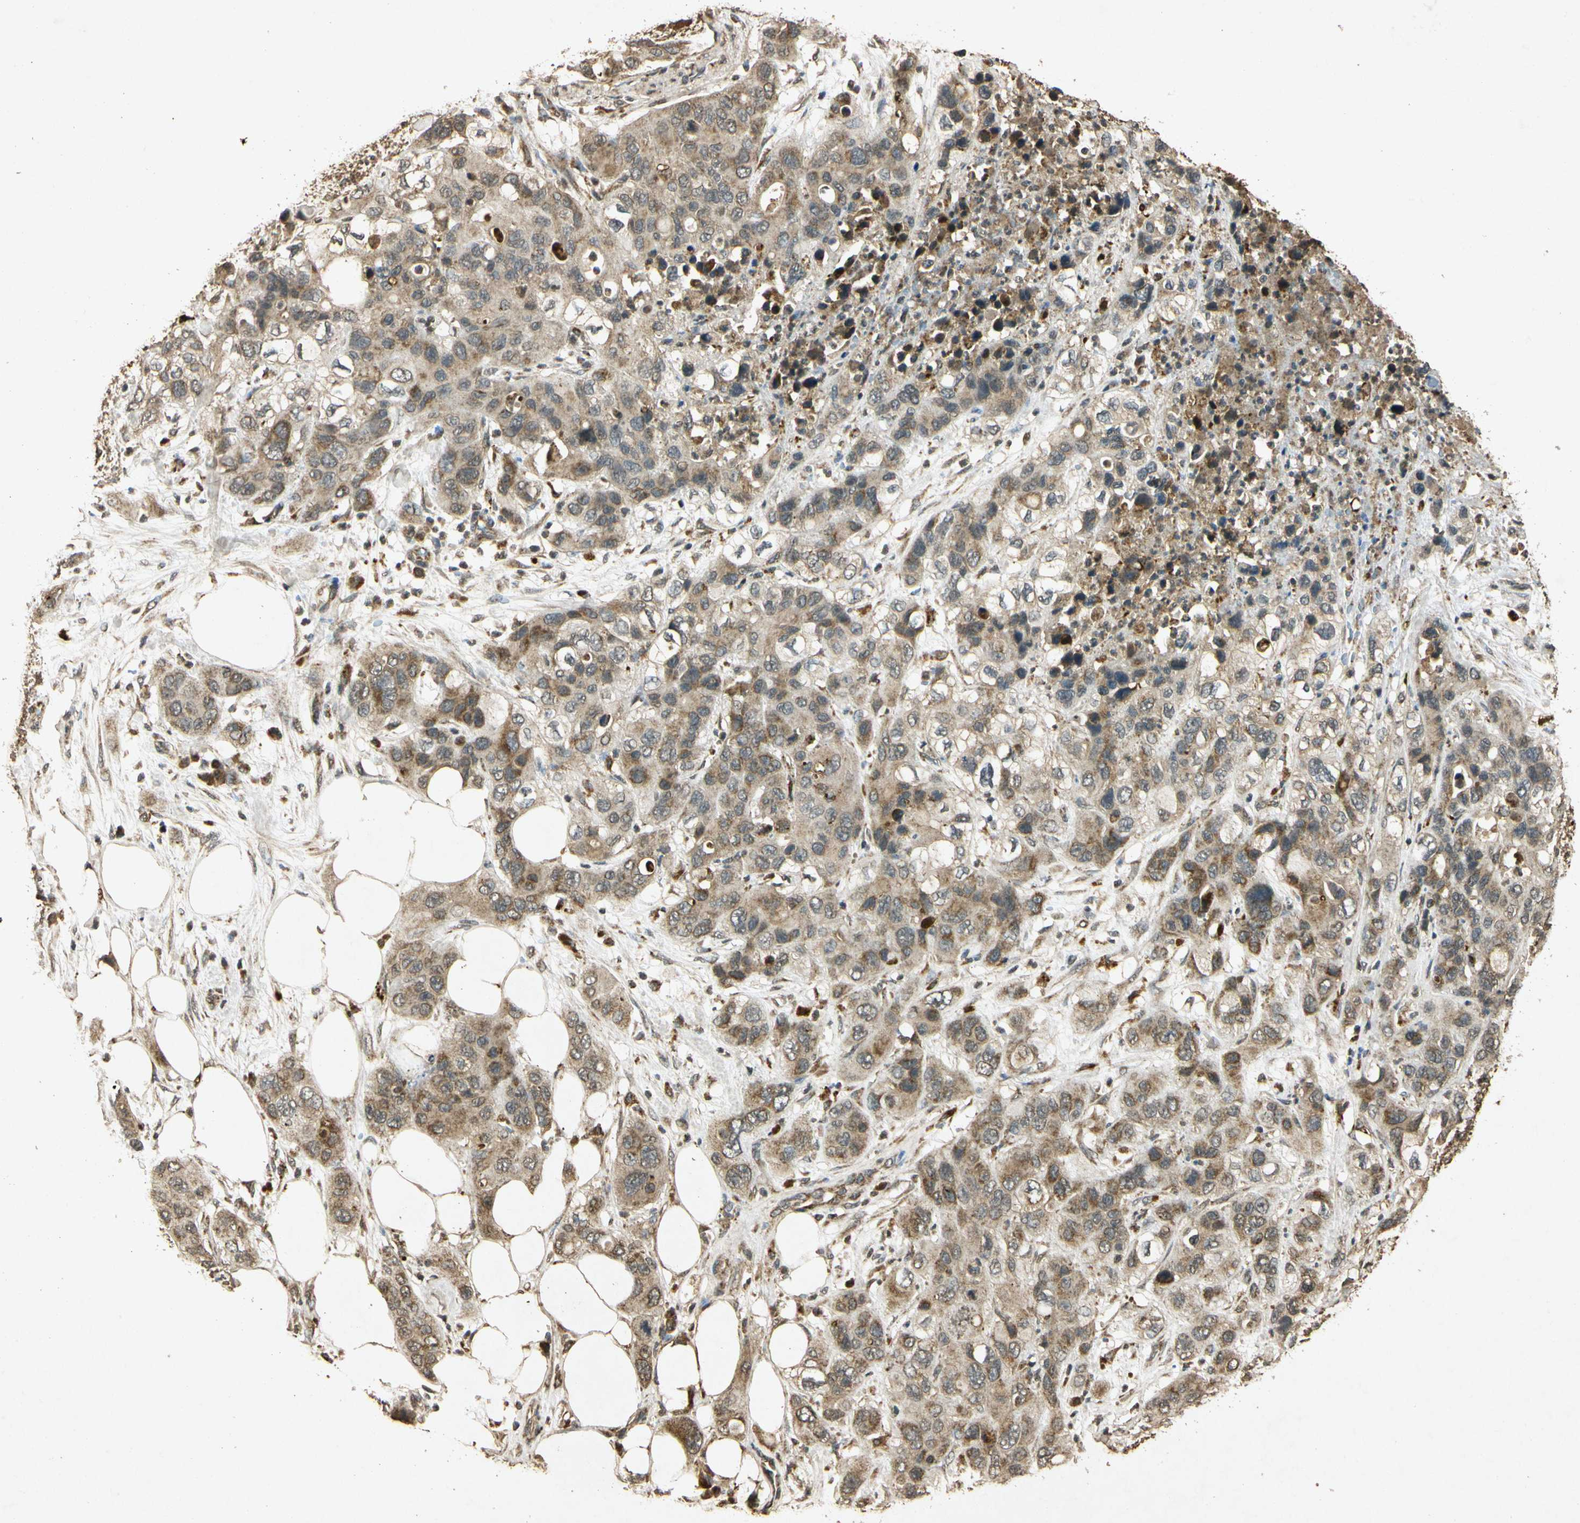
{"staining": {"intensity": "moderate", "quantity": ">75%", "location": "cytoplasmic/membranous"}, "tissue": "pancreatic cancer", "cell_type": "Tumor cells", "image_type": "cancer", "snomed": [{"axis": "morphology", "description": "Adenocarcinoma, NOS"}, {"axis": "topography", "description": "Pancreas"}], "caption": "This is a histology image of immunohistochemistry staining of pancreatic cancer (adenocarcinoma), which shows moderate expression in the cytoplasmic/membranous of tumor cells.", "gene": "PRDX3", "patient": {"sex": "female", "age": 71}}